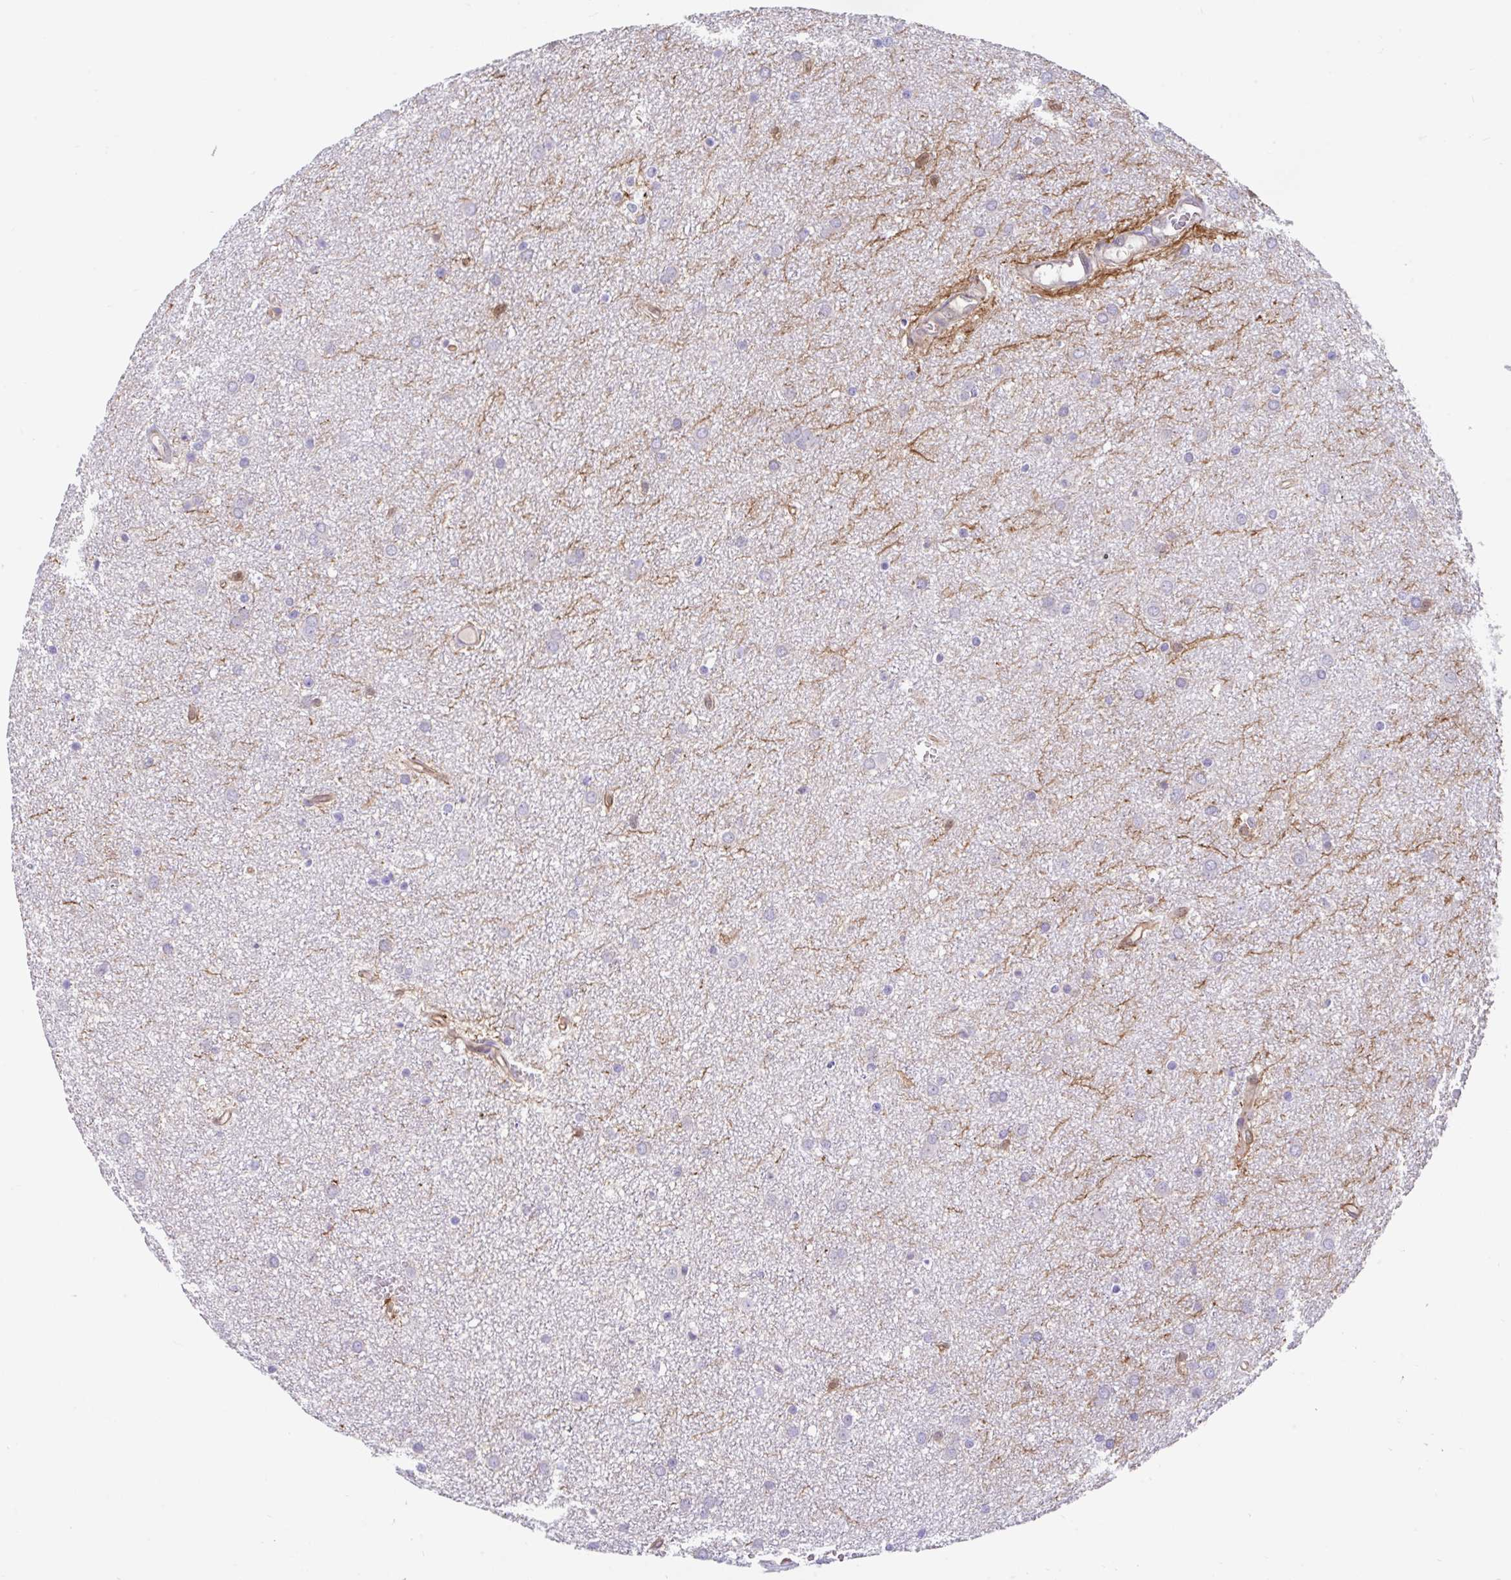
{"staining": {"intensity": "weak", "quantity": "<25%", "location": "cytoplasmic/membranous"}, "tissue": "glioma", "cell_type": "Tumor cells", "image_type": "cancer", "snomed": [{"axis": "morphology", "description": "Glioma, malignant, Low grade"}, {"axis": "topography", "description": "Cerebellum"}], "caption": "Human glioma stained for a protein using IHC exhibits no expression in tumor cells.", "gene": "FAM107A", "patient": {"sex": "female", "age": 5}}